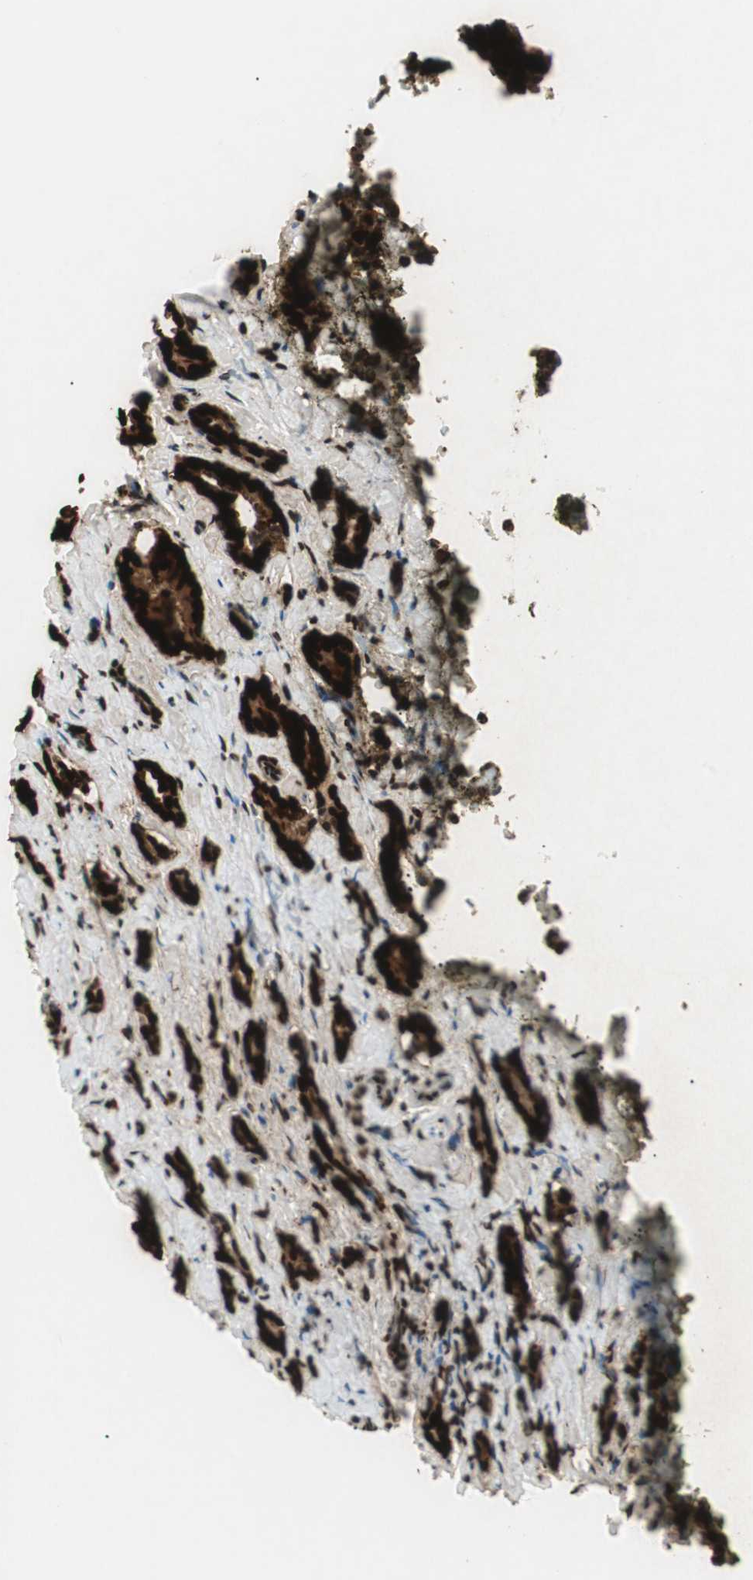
{"staining": {"intensity": "strong", "quantity": ">75%", "location": "cytoplasmic/membranous,nuclear"}, "tissue": "prostate cancer", "cell_type": "Tumor cells", "image_type": "cancer", "snomed": [{"axis": "morphology", "description": "Adenocarcinoma, High grade"}, {"axis": "topography", "description": "Prostate"}], "caption": "A high-resolution image shows IHC staining of prostate cancer (adenocarcinoma (high-grade)), which exhibits strong cytoplasmic/membranous and nuclear positivity in approximately >75% of tumor cells.", "gene": "EWSR1", "patient": {"sex": "male", "age": 67}}